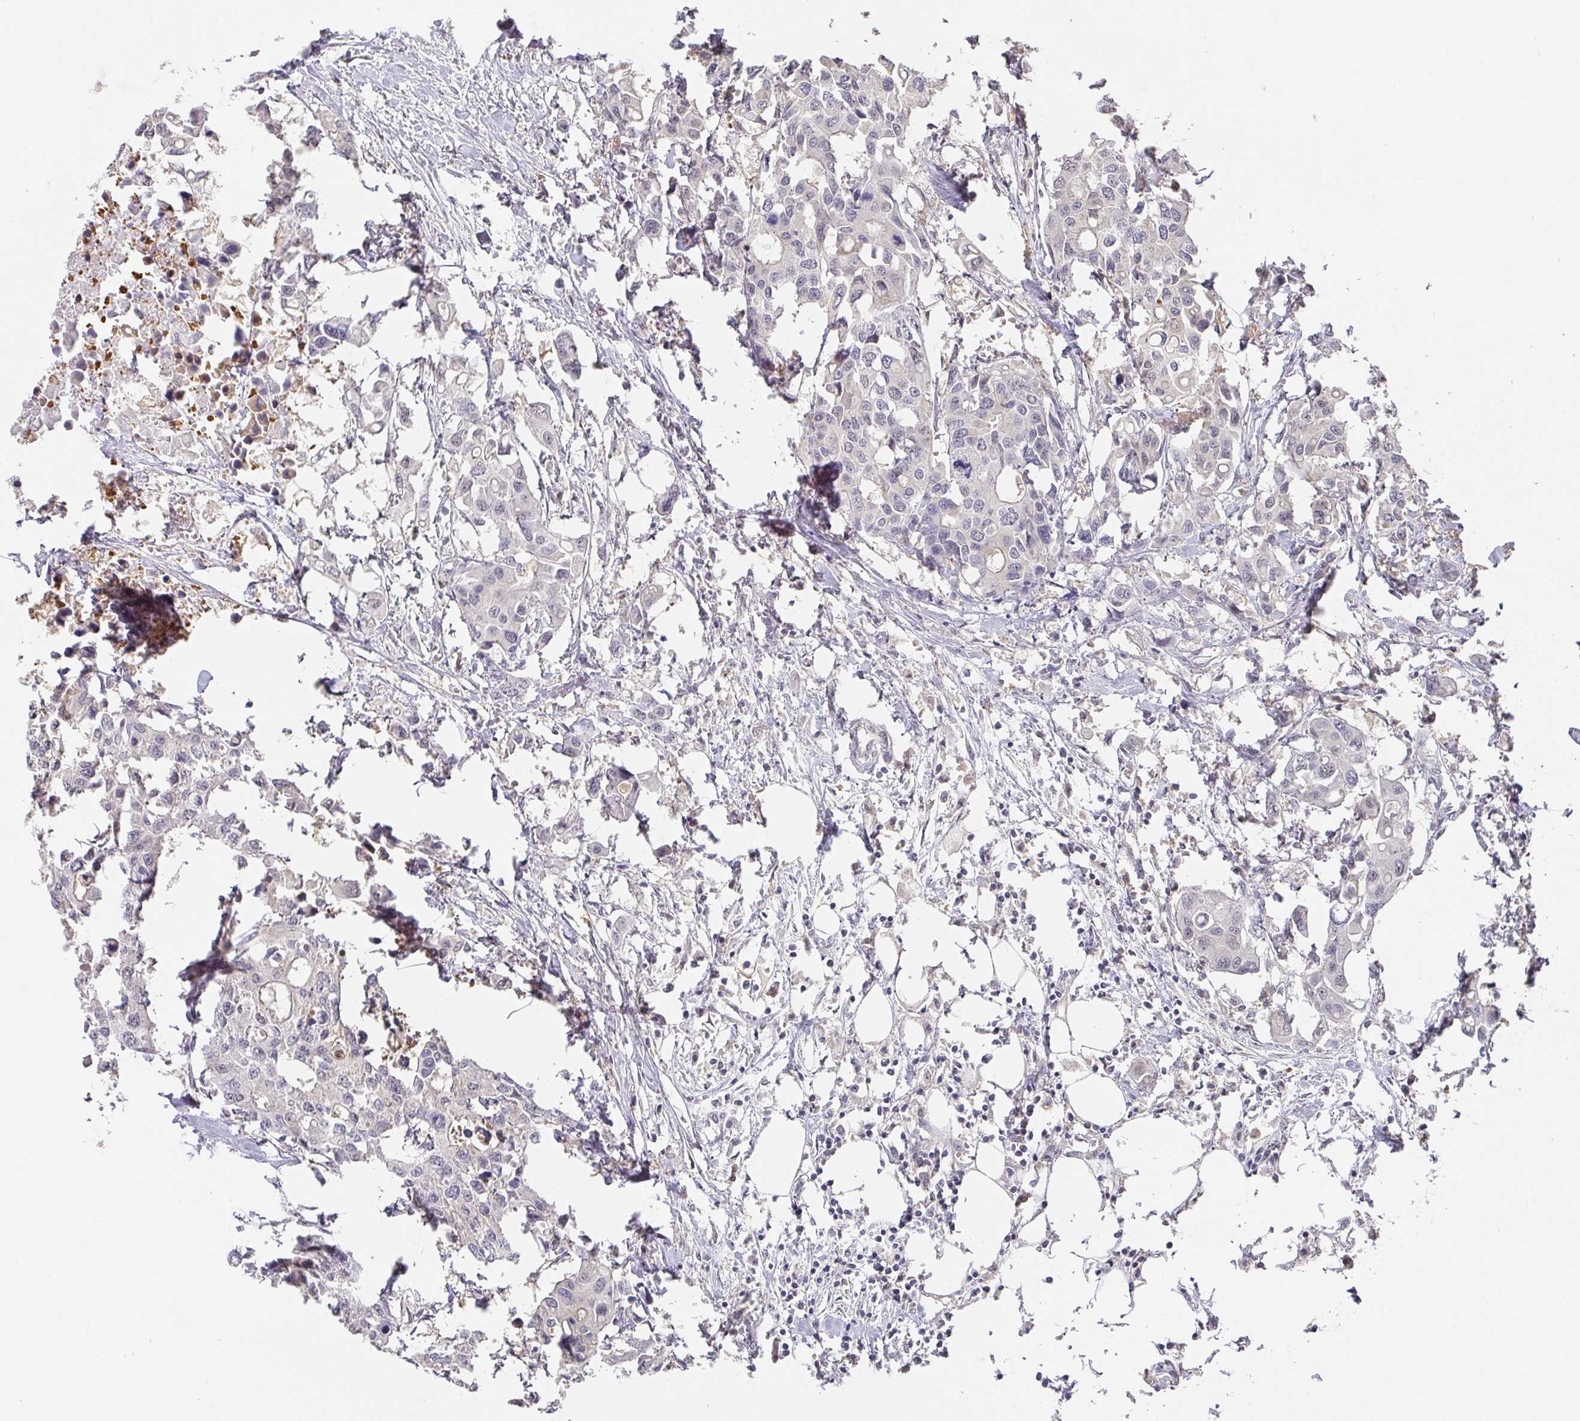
{"staining": {"intensity": "negative", "quantity": "none", "location": "none"}, "tissue": "colorectal cancer", "cell_type": "Tumor cells", "image_type": "cancer", "snomed": [{"axis": "morphology", "description": "Adenocarcinoma, NOS"}, {"axis": "topography", "description": "Colon"}], "caption": "Immunohistochemistry of human colorectal cancer (adenocarcinoma) shows no positivity in tumor cells.", "gene": "FOXN4", "patient": {"sex": "male", "age": 77}}